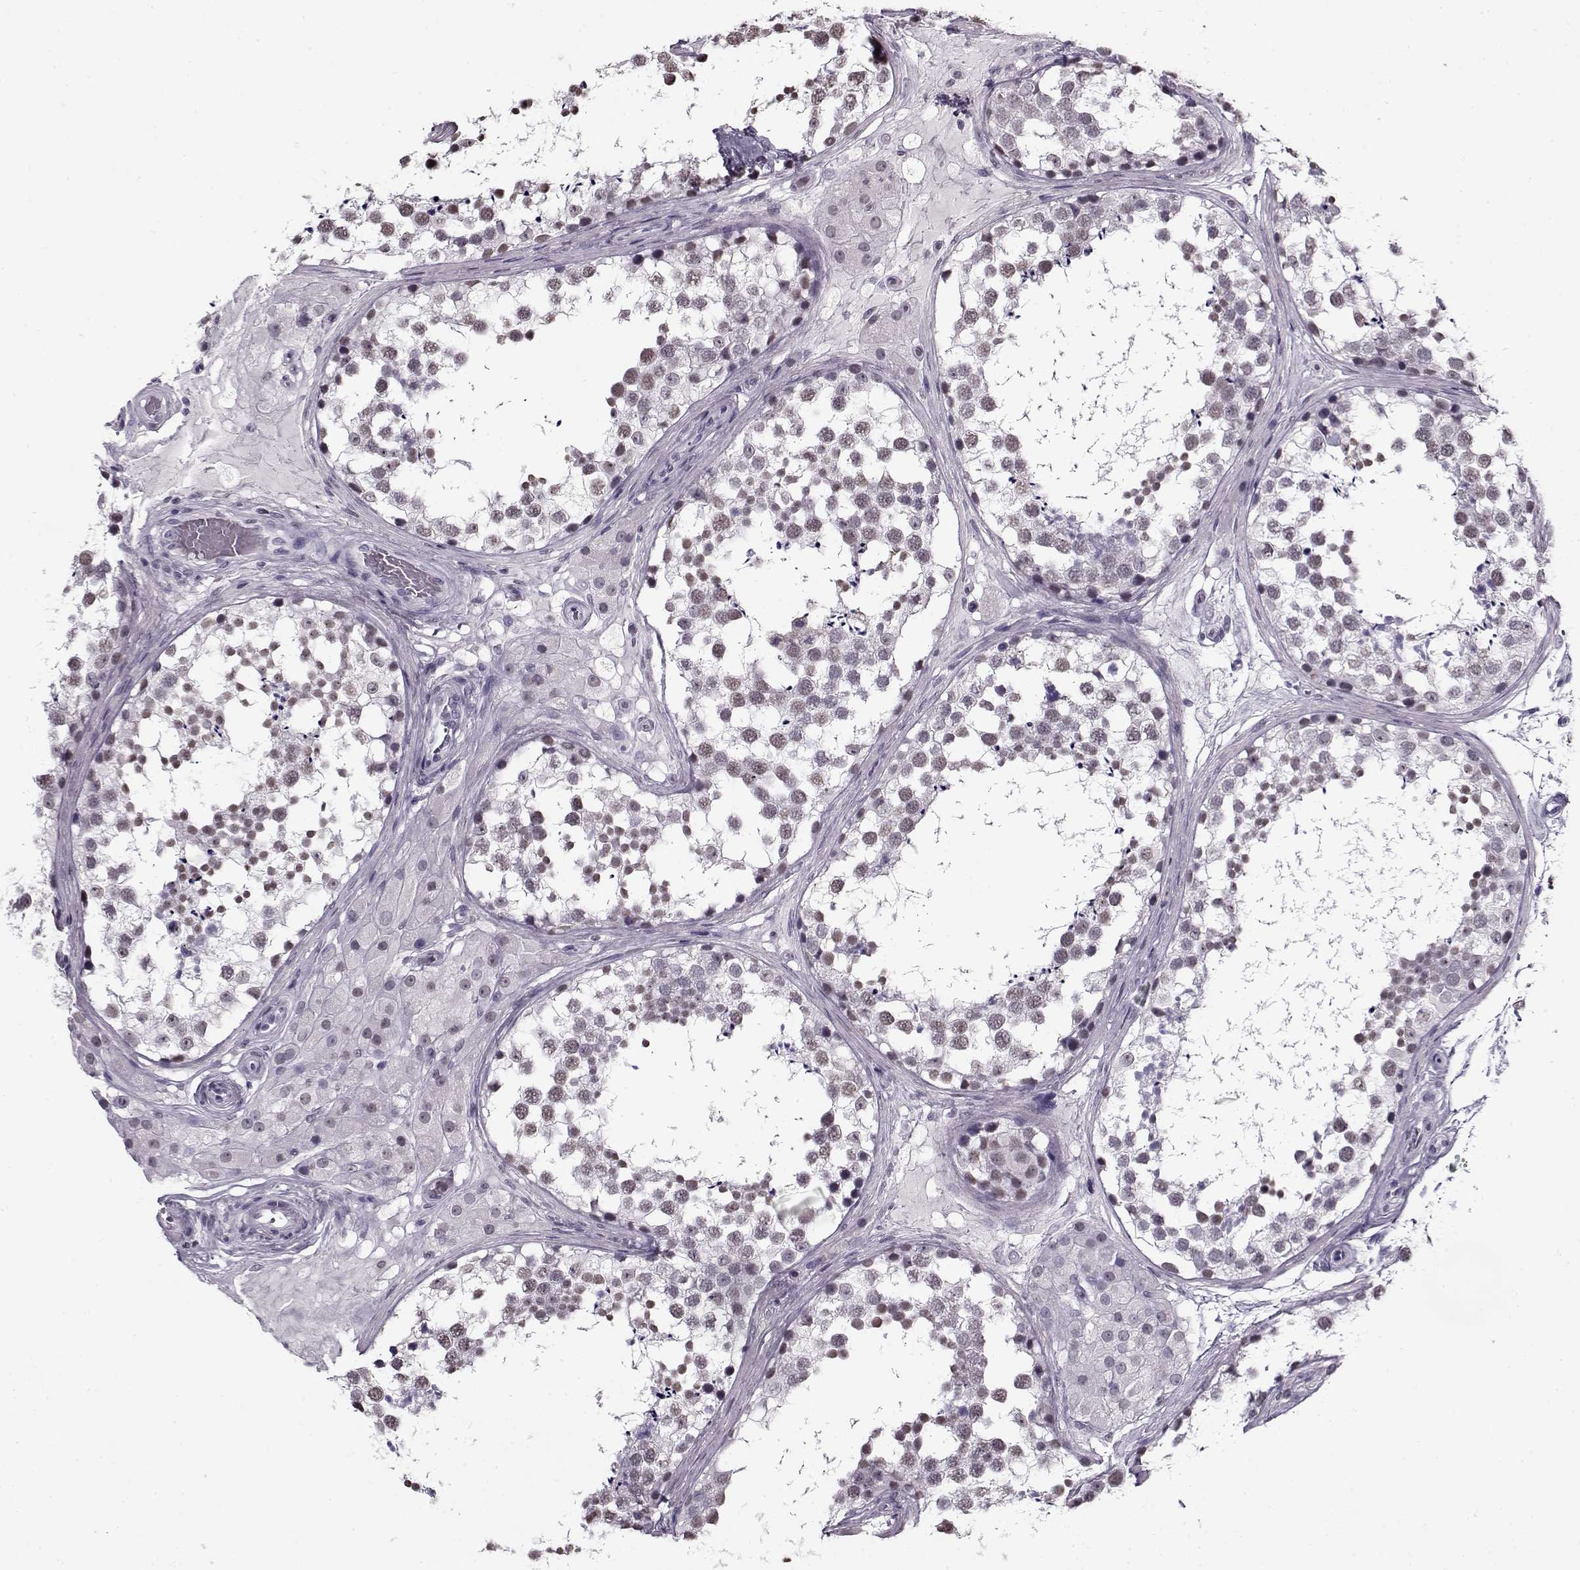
{"staining": {"intensity": "weak", "quantity": "25%-75%", "location": "nuclear"}, "tissue": "testis", "cell_type": "Cells in seminiferous ducts", "image_type": "normal", "snomed": [{"axis": "morphology", "description": "Normal tissue, NOS"}, {"axis": "morphology", "description": "Seminoma, NOS"}, {"axis": "topography", "description": "Testis"}], "caption": "Cells in seminiferous ducts show low levels of weak nuclear staining in about 25%-75% of cells in benign human testis. Immunohistochemistry (ihc) stains the protein in brown and the nuclei are stained blue.", "gene": "PRMT8", "patient": {"sex": "male", "age": 65}}